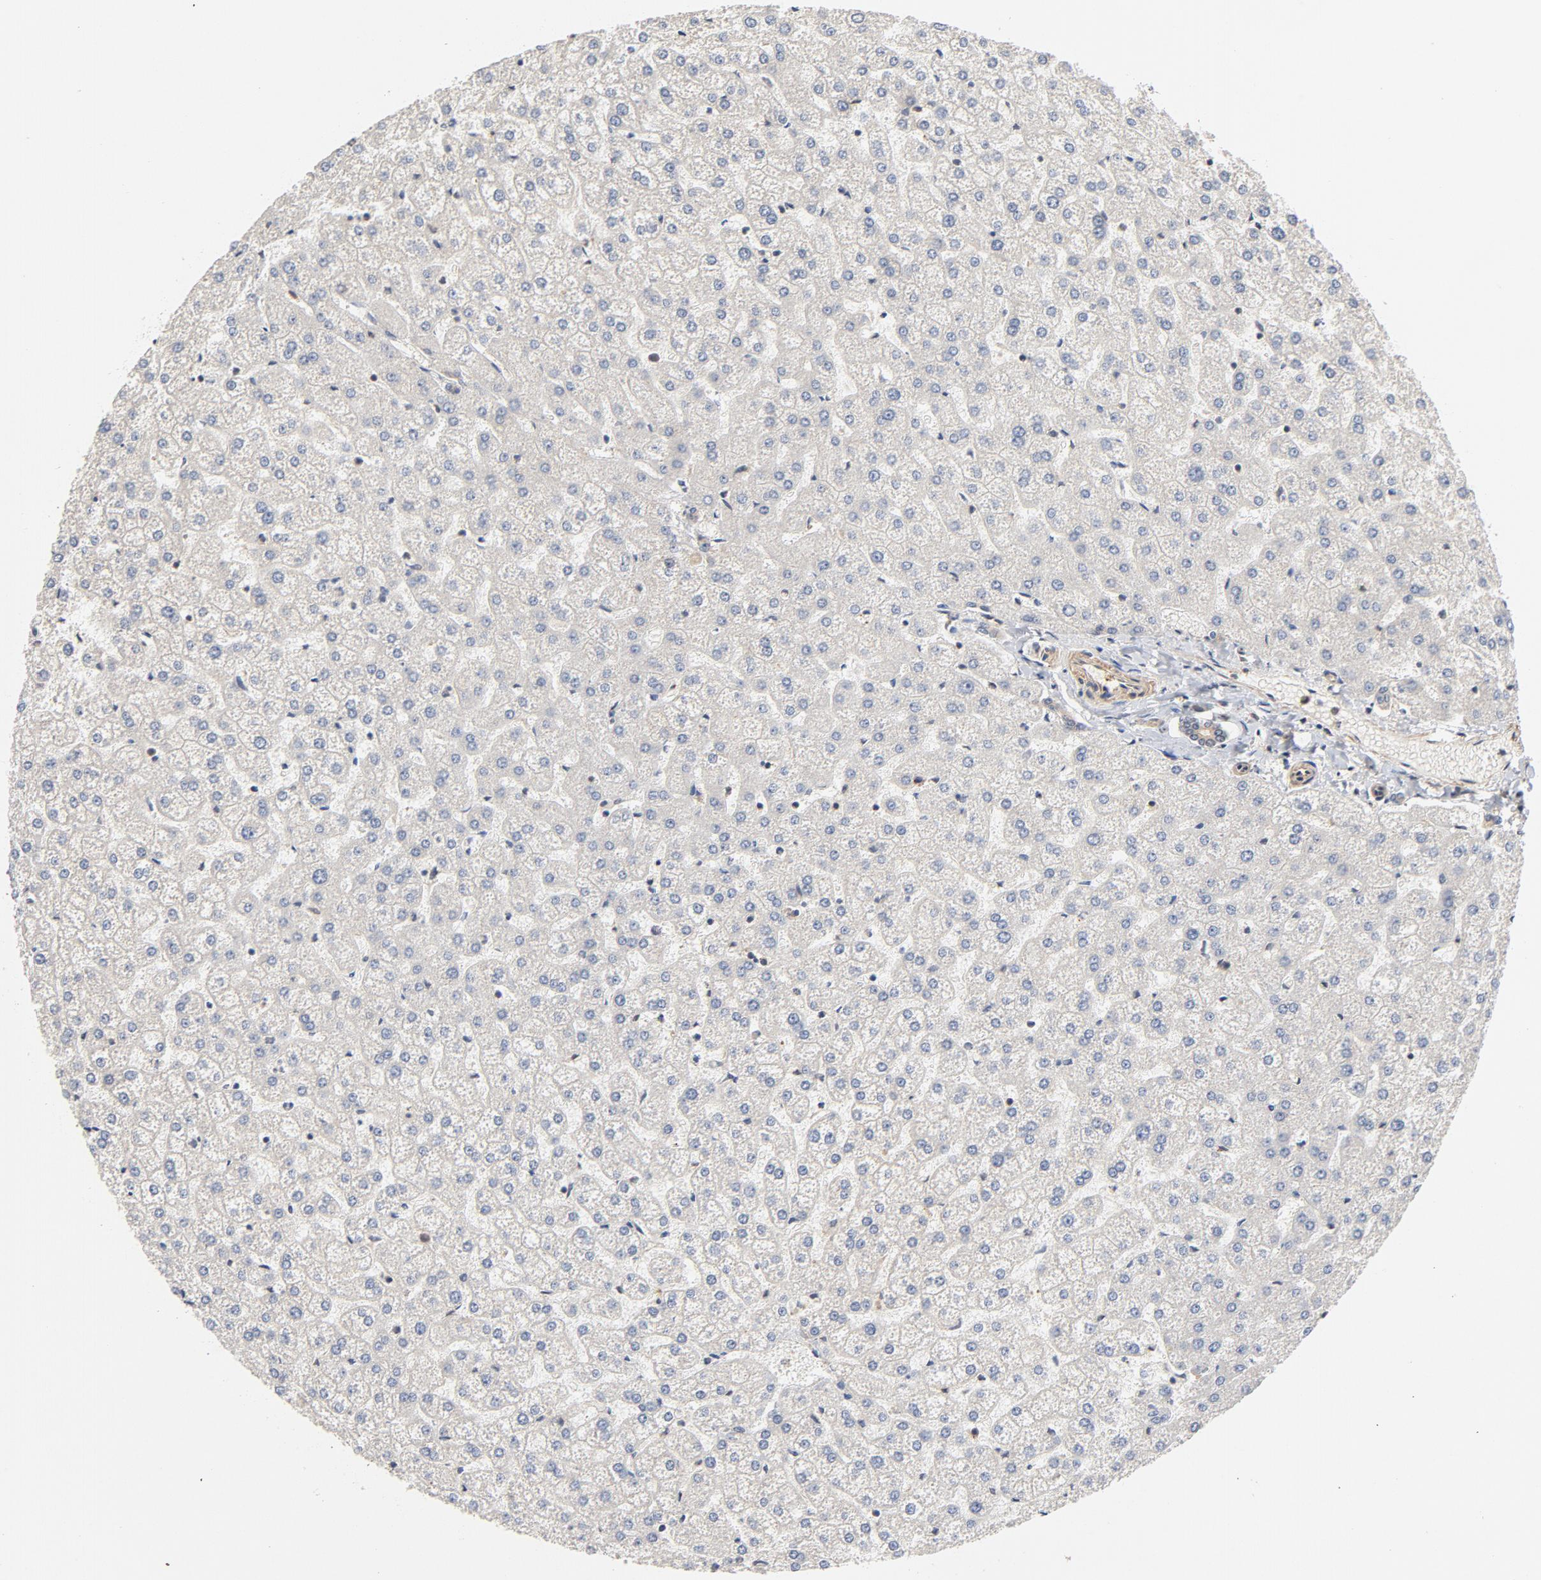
{"staining": {"intensity": "weak", "quantity": ">75%", "location": "cytoplasmic/membranous"}, "tissue": "liver", "cell_type": "Cholangiocytes", "image_type": "normal", "snomed": [{"axis": "morphology", "description": "Normal tissue, NOS"}, {"axis": "topography", "description": "Liver"}], "caption": "A micrograph of human liver stained for a protein displays weak cytoplasmic/membranous brown staining in cholangiocytes.", "gene": "CDC37", "patient": {"sex": "female", "age": 32}}